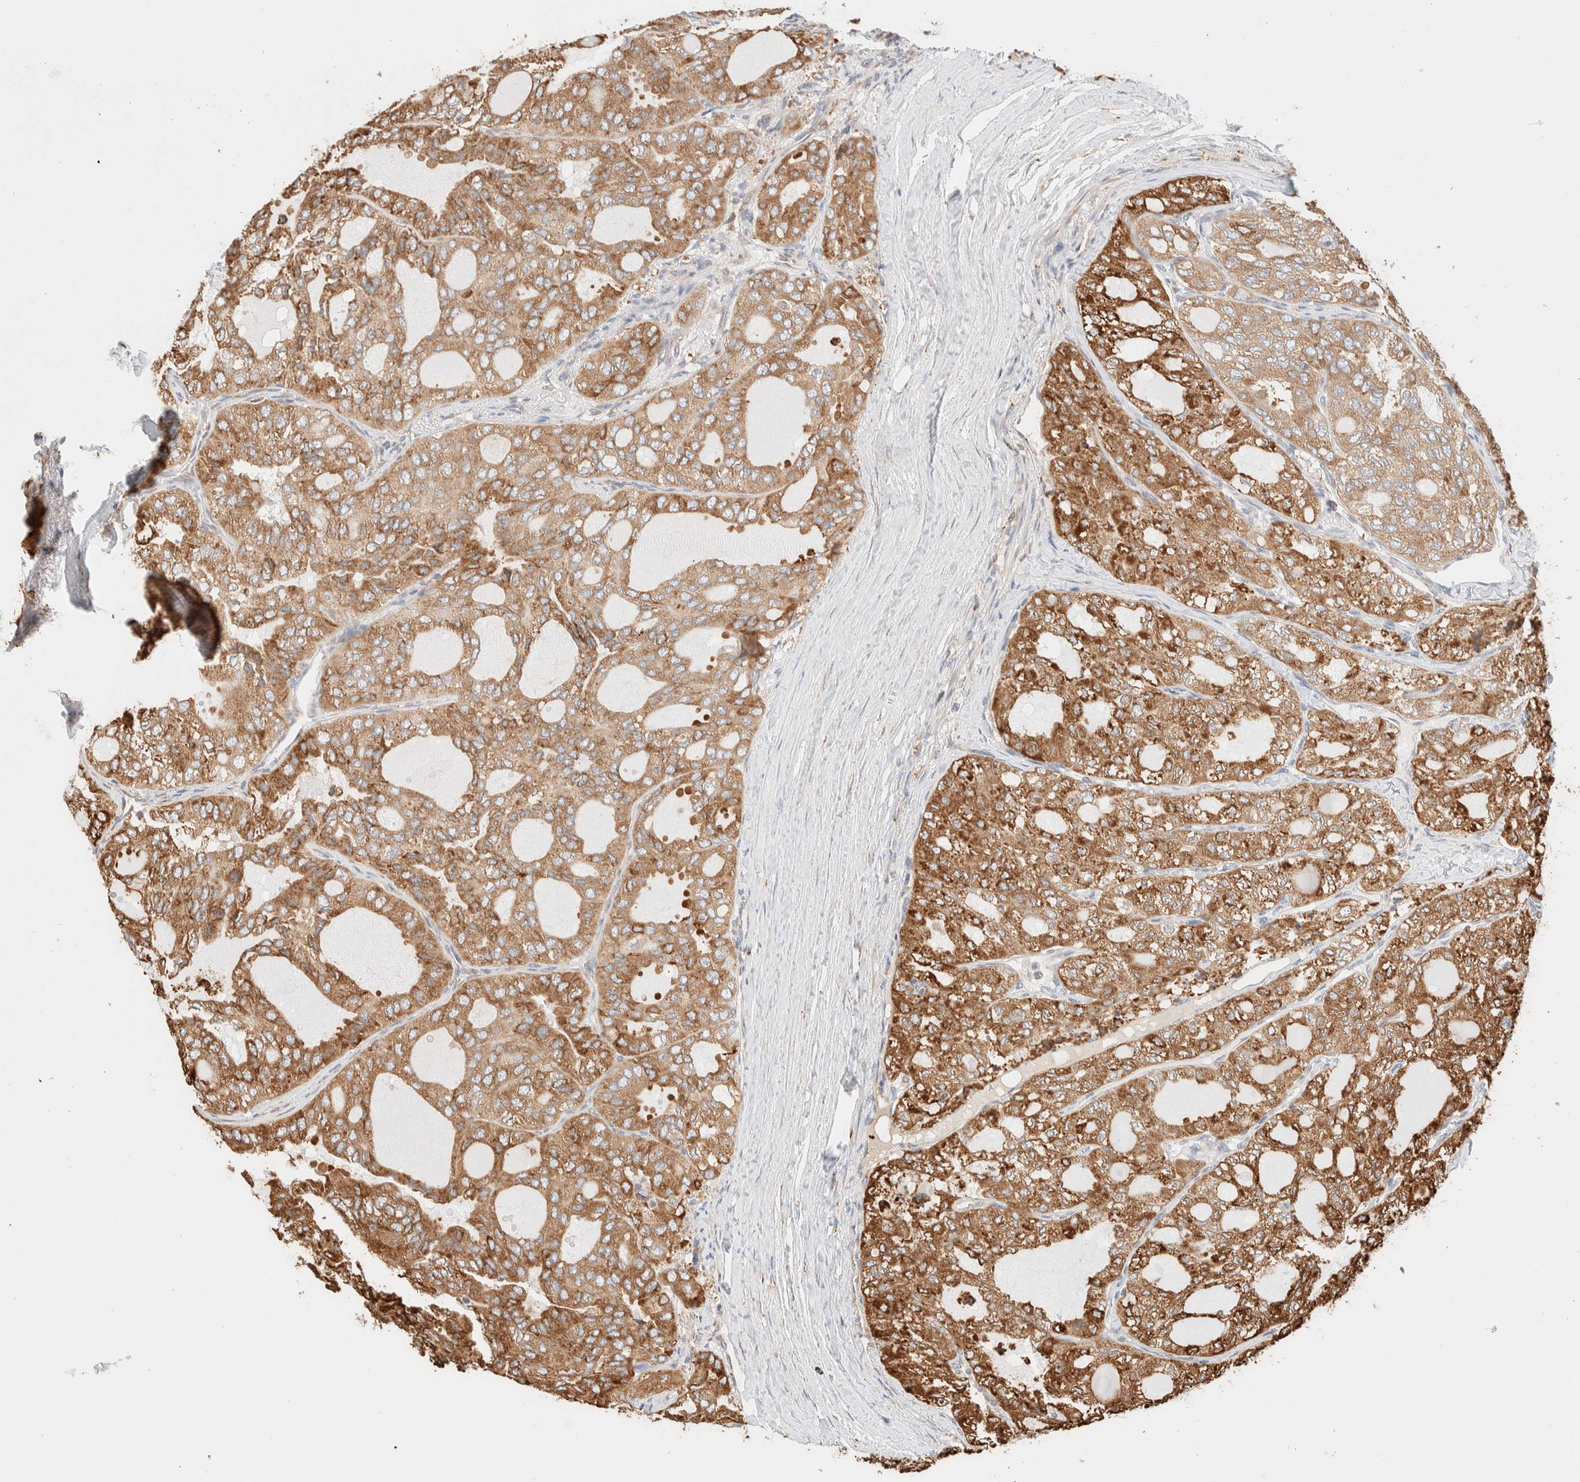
{"staining": {"intensity": "moderate", "quantity": ">75%", "location": "cytoplasmic/membranous"}, "tissue": "thyroid cancer", "cell_type": "Tumor cells", "image_type": "cancer", "snomed": [{"axis": "morphology", "description": "Follicular adenoma carcinoma, NOS"}, {"axis": "topography", "description": "Thyroid gland"}], "caption": "Immunohistochemical staining of thyroid cancer (follicular adenoma carcinoma) demonstrates medium levels of moderate cytoplasmic/membranous staining in about >75% of tumor cells. The staining was performed using DAB, with brown indicating positive protein expression. Nuclei are stained blue with hematoxylin.", "gene": "INTS1", "patient": {"sex": "male", "age": 75}}